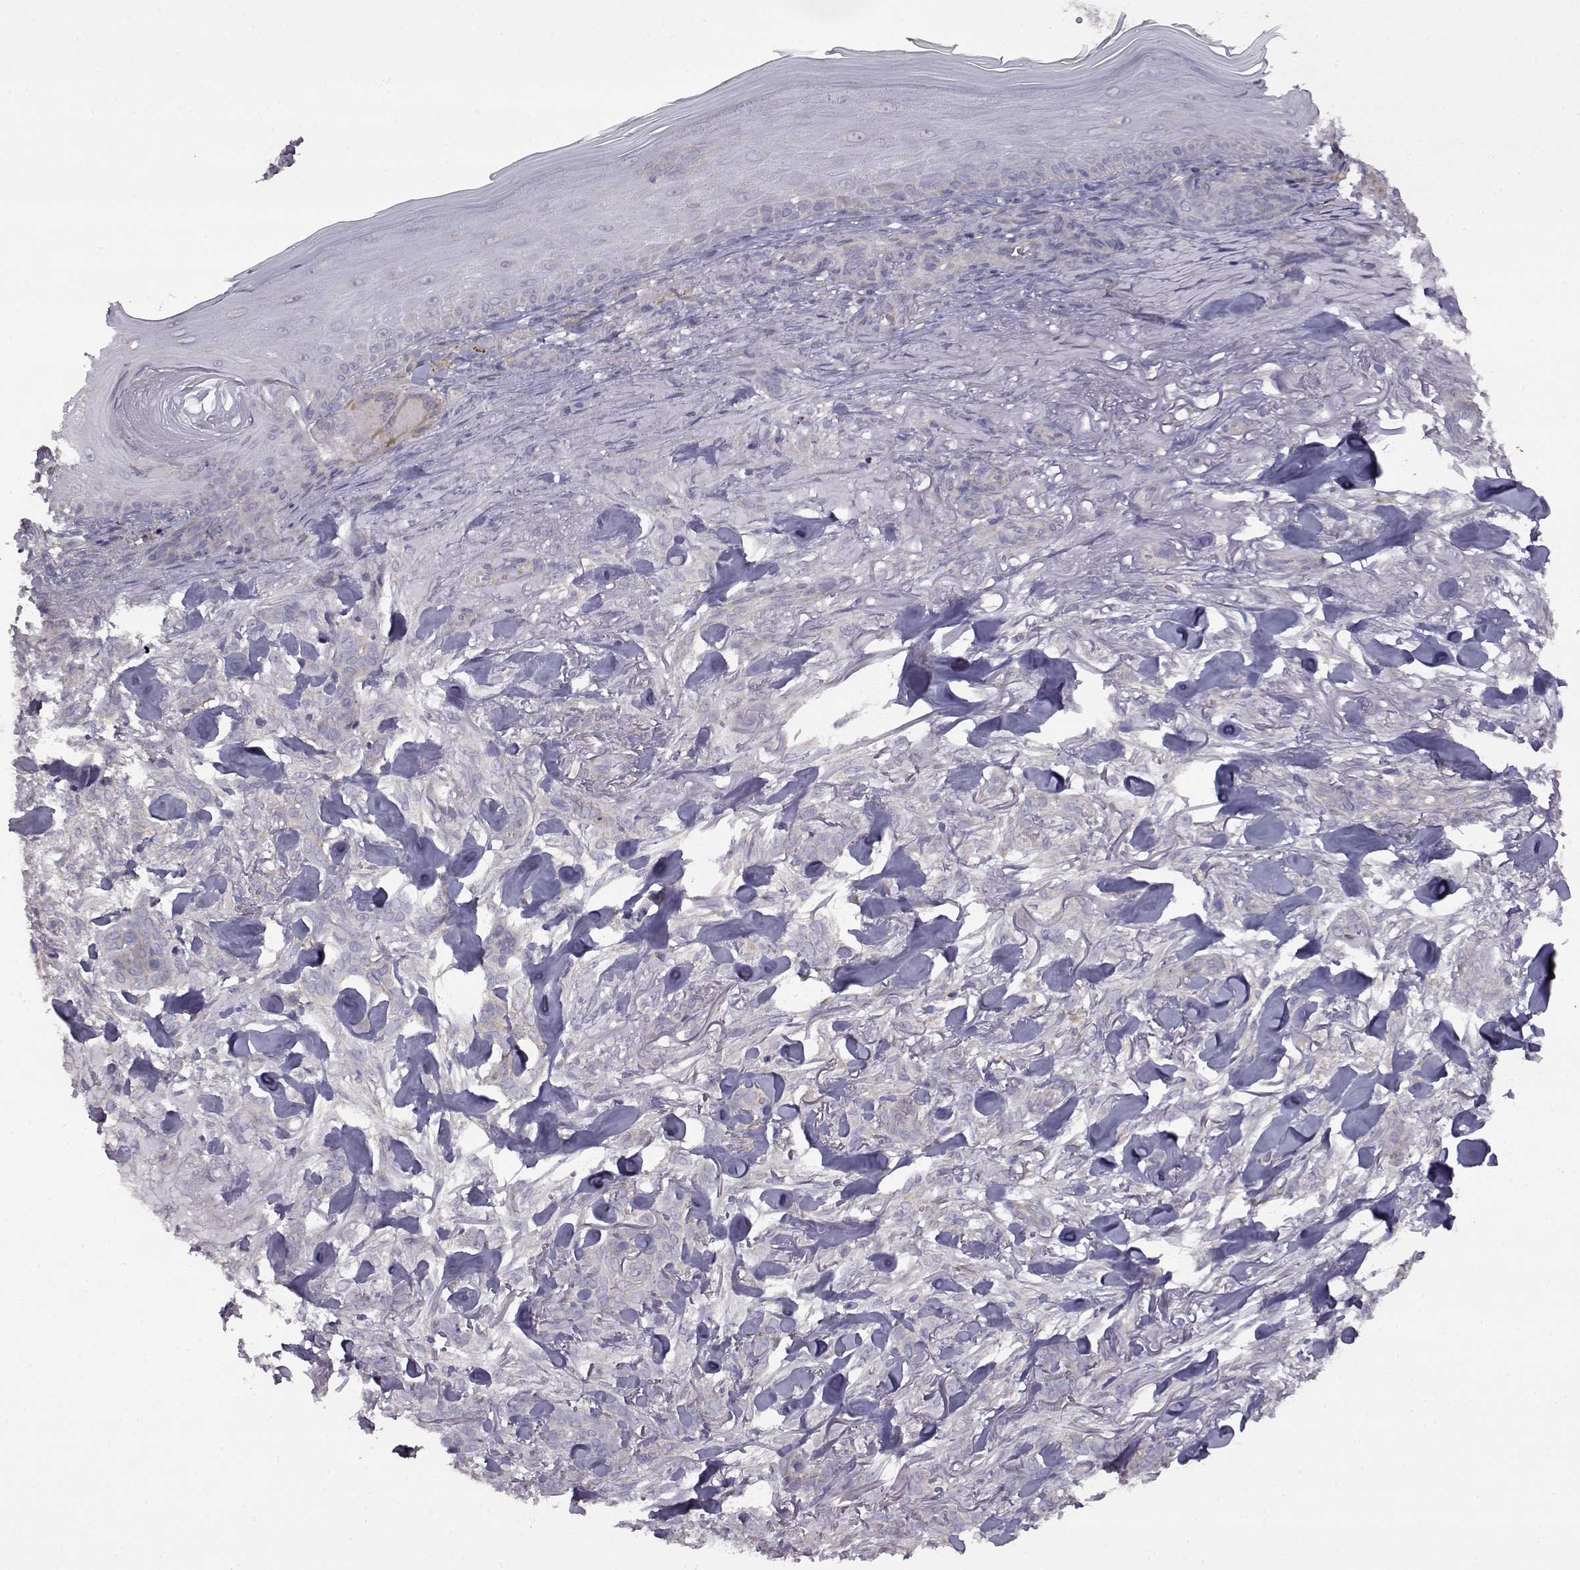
{"staining": {"intensity": "negative", "quantity": "none", "location": "none"}, "tissue": "skin cancer", "cell_type": "Tumor cells", "image_type": "cancer", "snomed": [{"axis": "morphology", "description": "Basal cell carcinoma"}, {"axis": "topography", "description": "Skin"}], "caption": "Immunohistochemical staining of human skin cancer (basal cell carcinoma) shows no significant positivity in tumor cells. (Stains: DAB IHC with hematoxylin counter stain, Microscopy: brightfield microscopy at high magnification).", "gene": "DDC", "patient": {"sex": "female", "age": 61}}